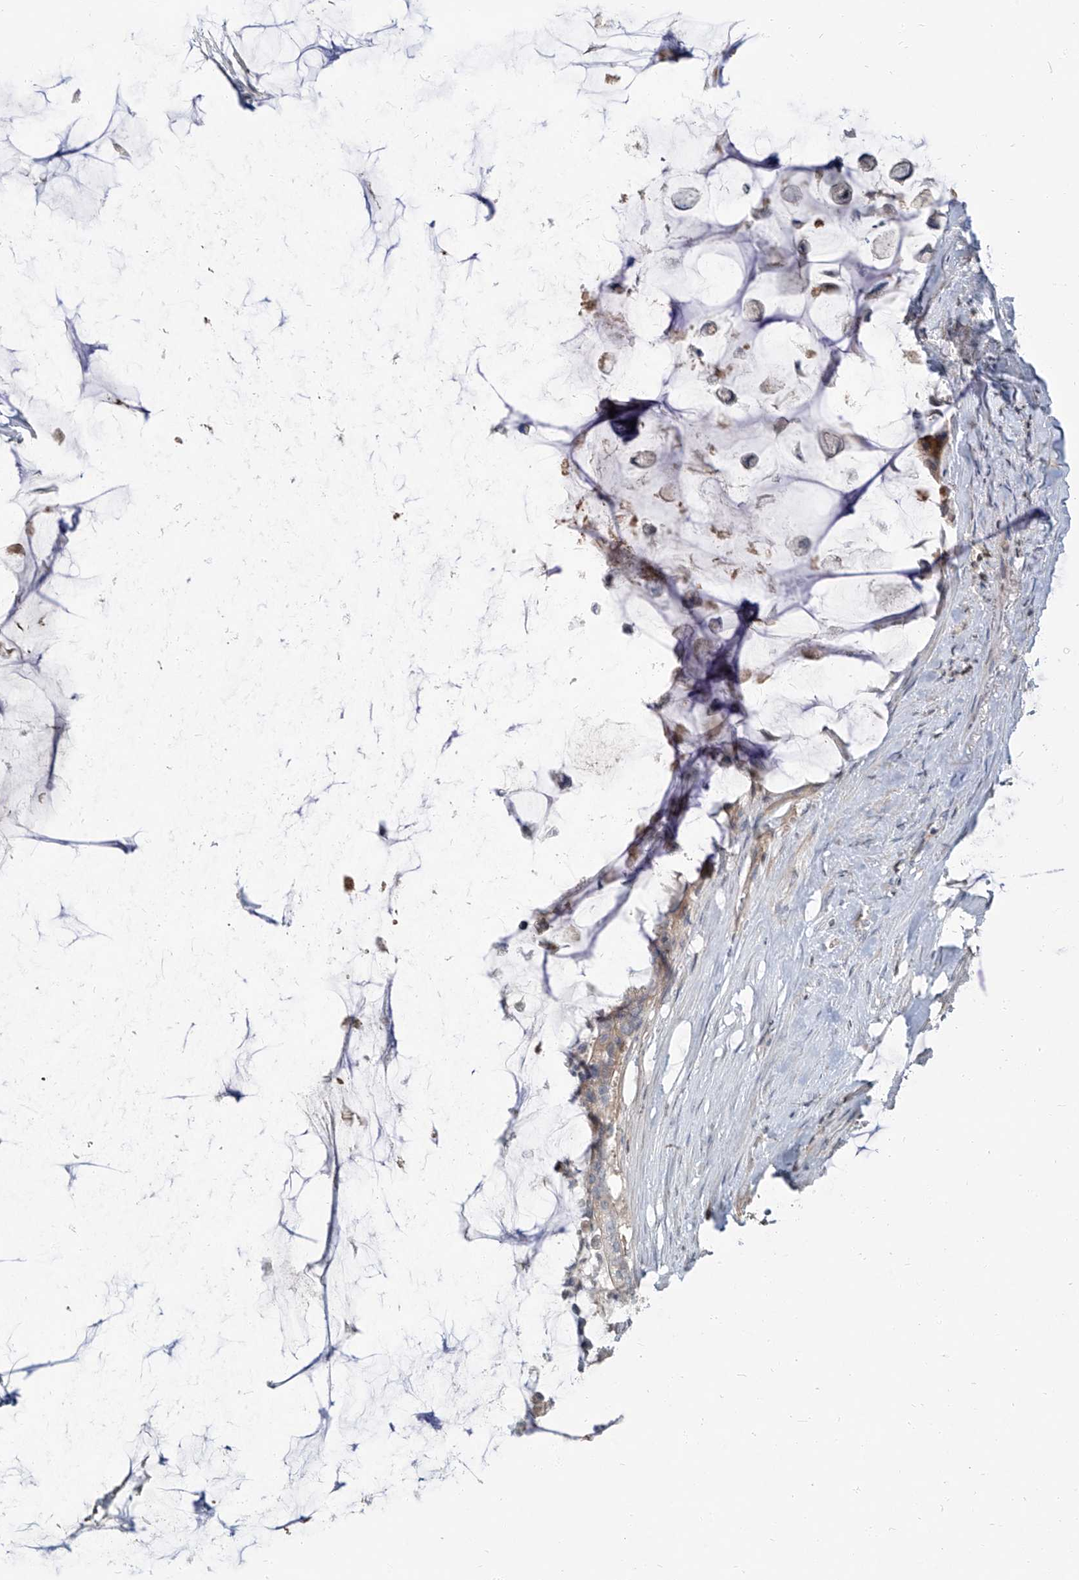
{"staining": {"intensity": "negative", "quantity": "none", "location": "none"}, "tissue": "pancreatic cancer", "cell_type": "Tumor cells", "image_type": "cancer", "snomed": [{"axis": "morphology", "description": "Adenocarcinoma, NOS"}, {"axis": "topography", "description": "Pancreas"}], "caption": "Tumor cells are negative for brown protein staining in pancreatic cancer (adenocarcinoma).", "gene": "HOXA3", "patient": {"sex": "male", "age": 41}}